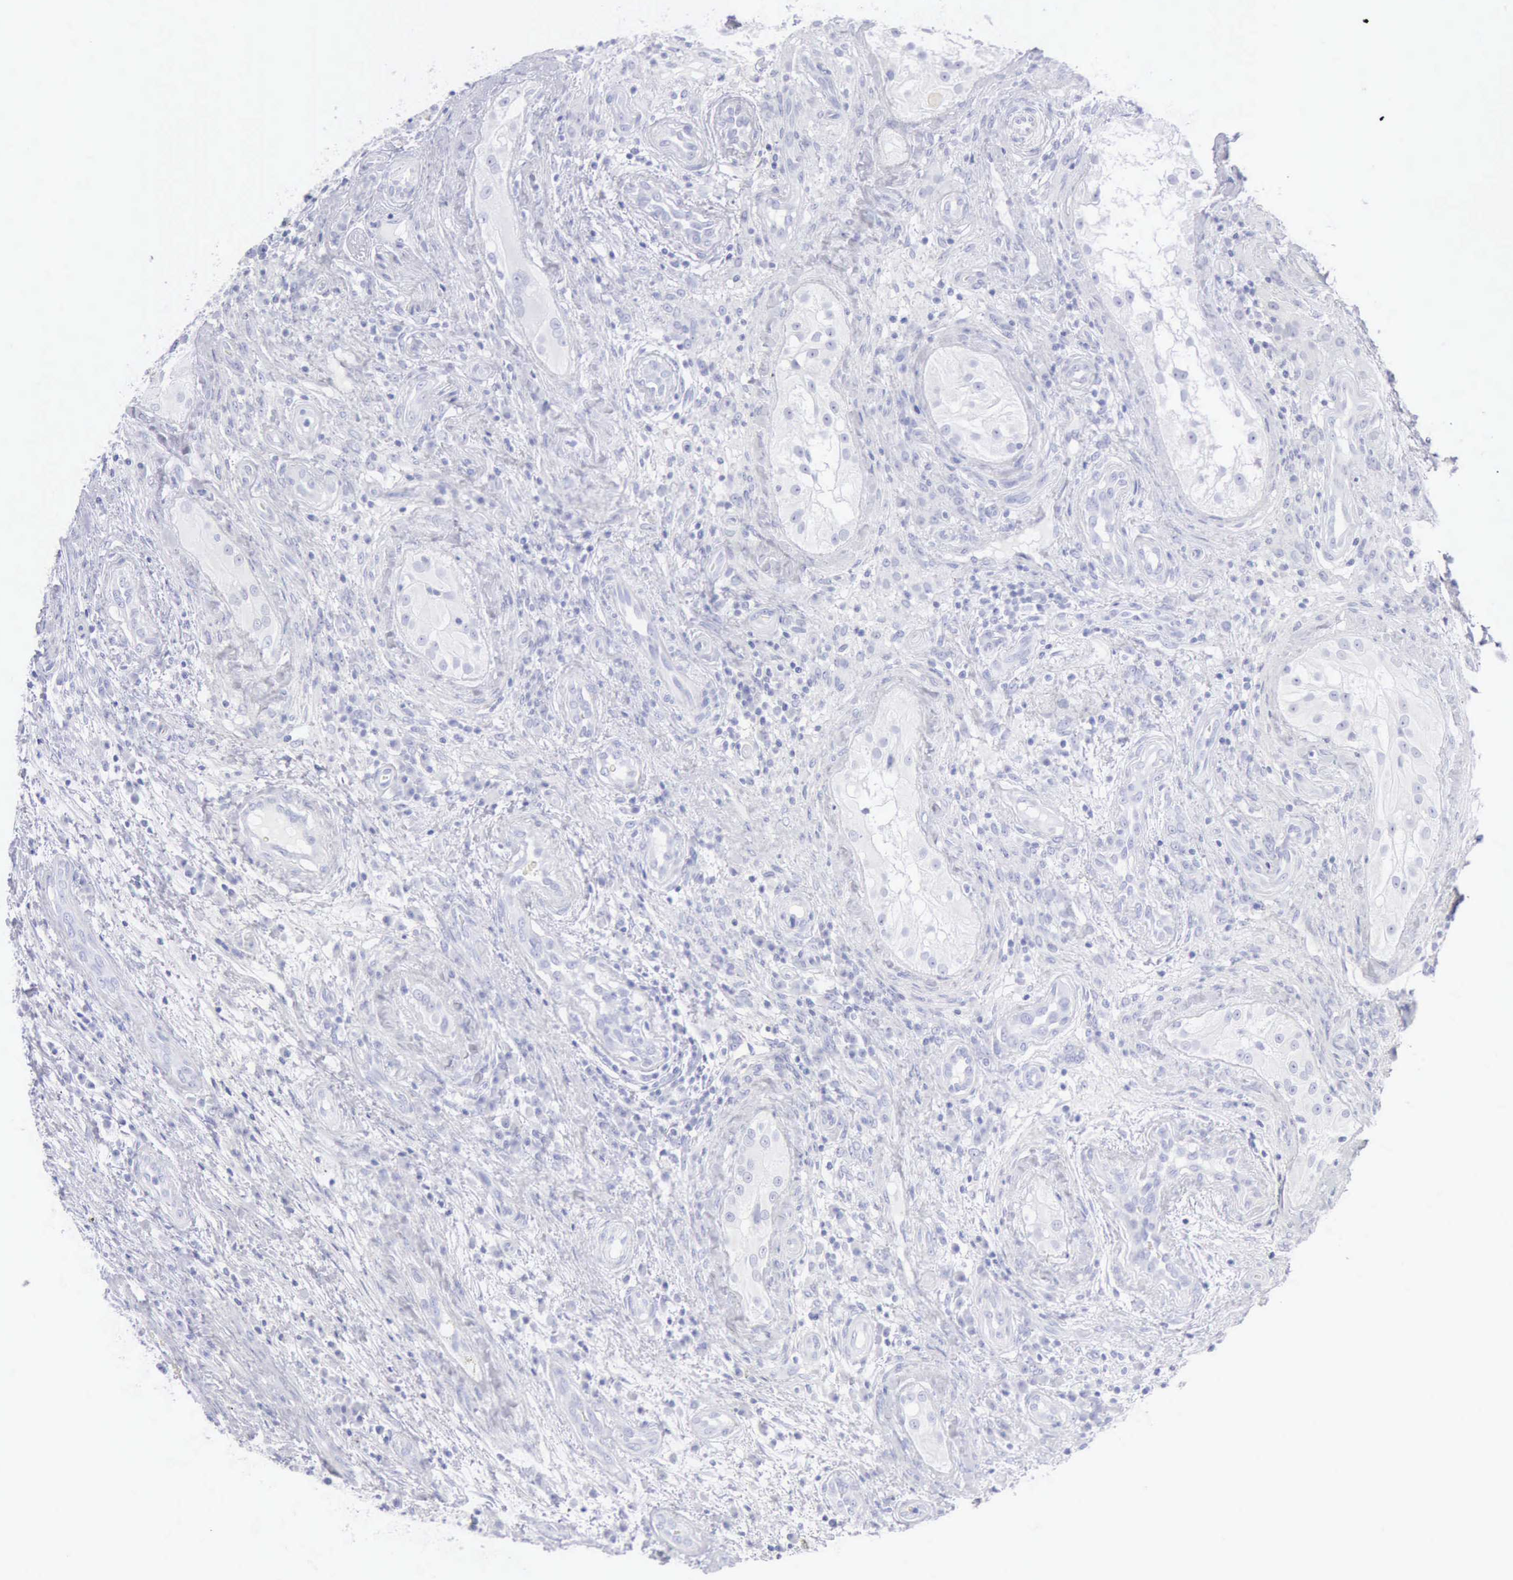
{"staining": {"intensity": "negative", "quantity": "none", "location": "none"}, "tissue": "testis cancer", "cell_type": "Tumor cells", "image_type": "cancer", "snomed": [{"axis": "morphology", "description": "Carcinoma, Embryonal, NOS"}, {"axis": "topography", "description": "Testis"}], "caption": "Protein analysis of testis embryonal carcinoma displays no significant positivity in tumor cells.", "gene": "KRT10", "patient": {"sex": "male", "age": 26}}